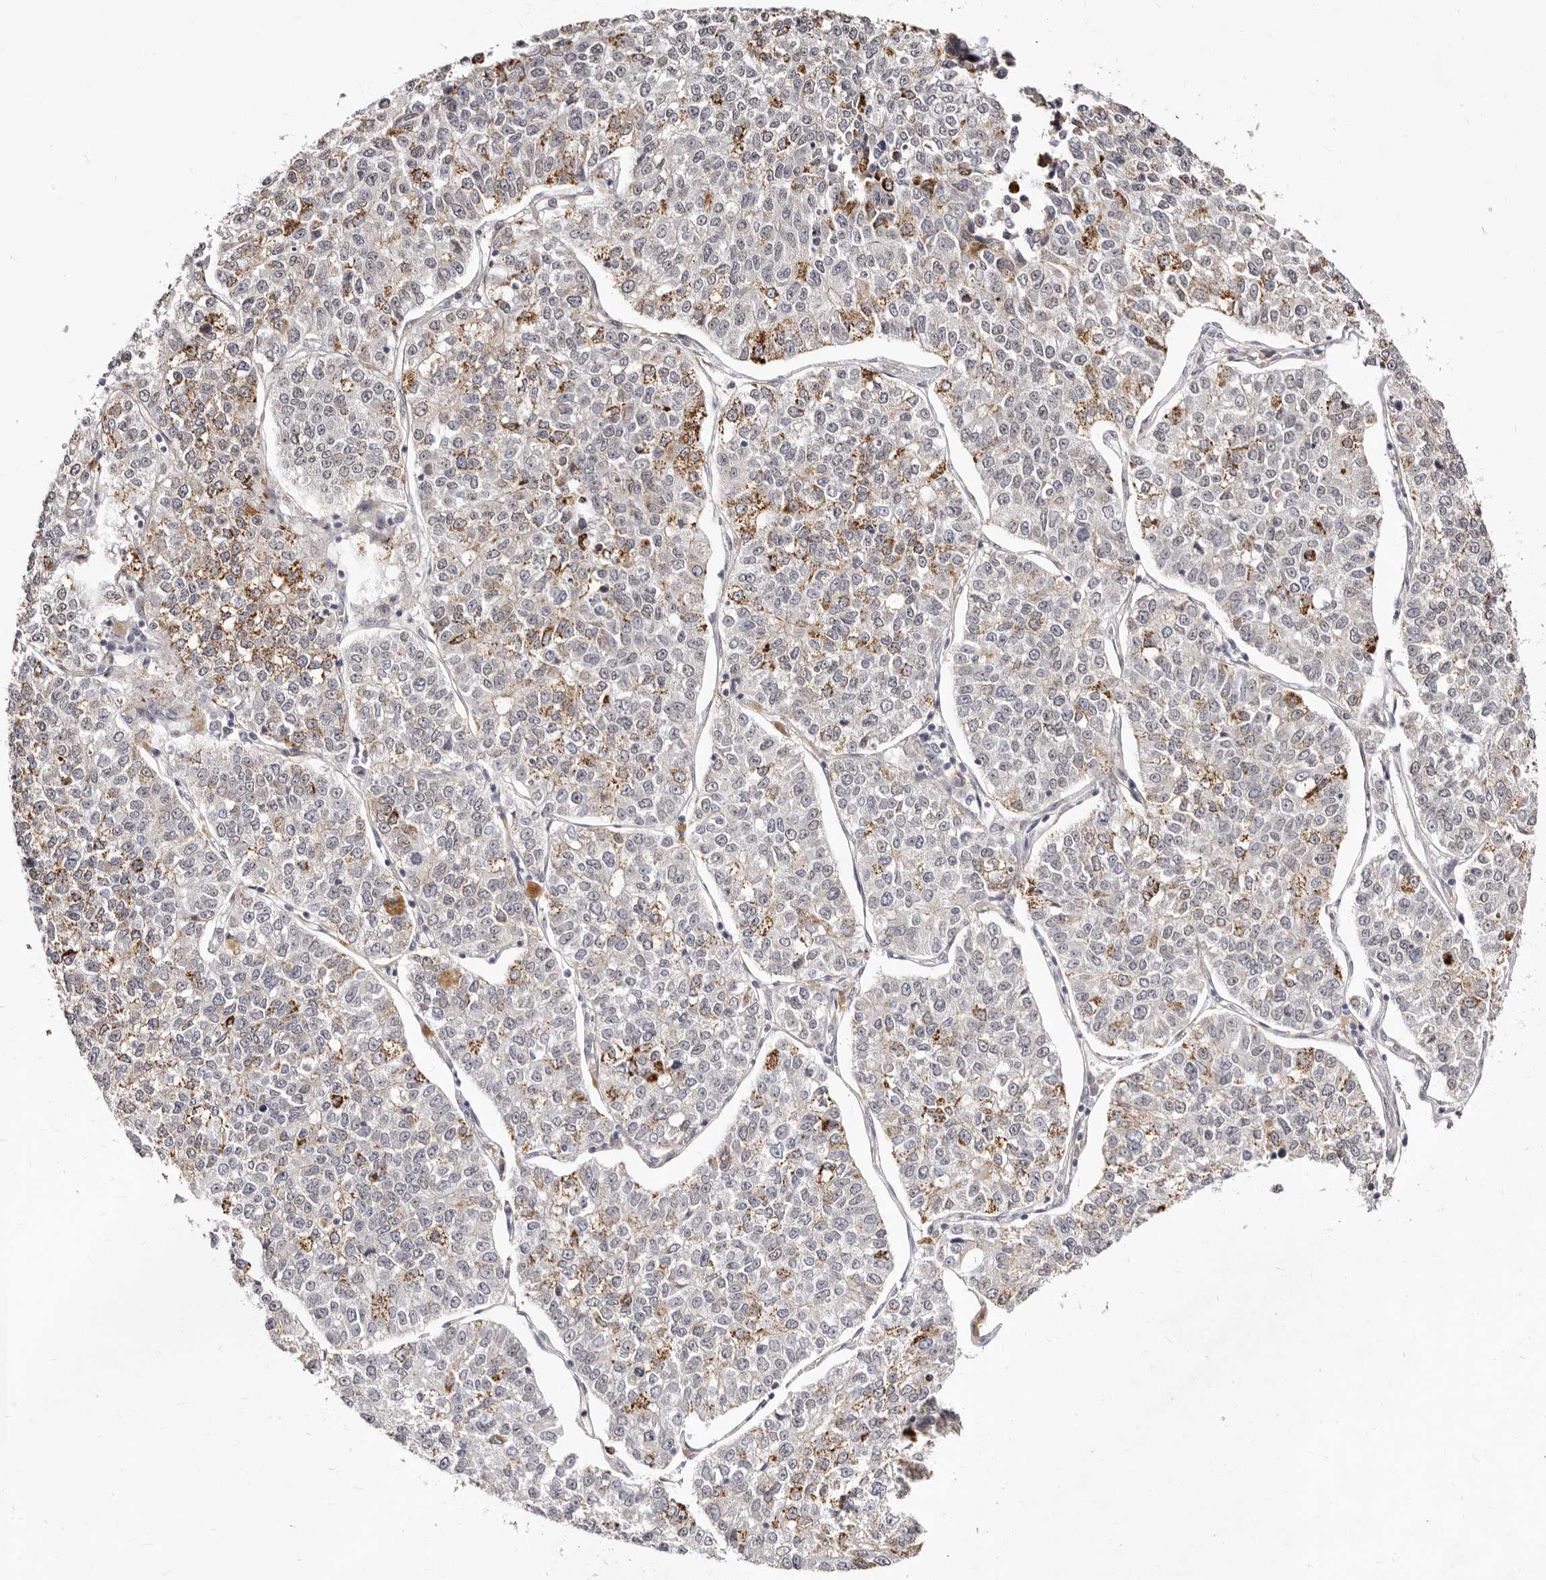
{"staining": {"intensity": "moderate", "quantity": "<25%", "location": "cytoplasmic/membranous"}, "tissue": "lung cancer", "cell_type": "Tumor cells", "image_type": "cancer", "snomed": [{"axis": "morphology", "description": "Adenocarcinoma, NOS"}, {"axis": "topography", "description": "Lung"}], "caption": "The histopathology image shows a brown stain indicating the presence of a protein in the cytoplasmic/membranous of tumor cells in lung cancer.", "gene": "LCORL", "patient": {"sex": "male", "age": 49}}